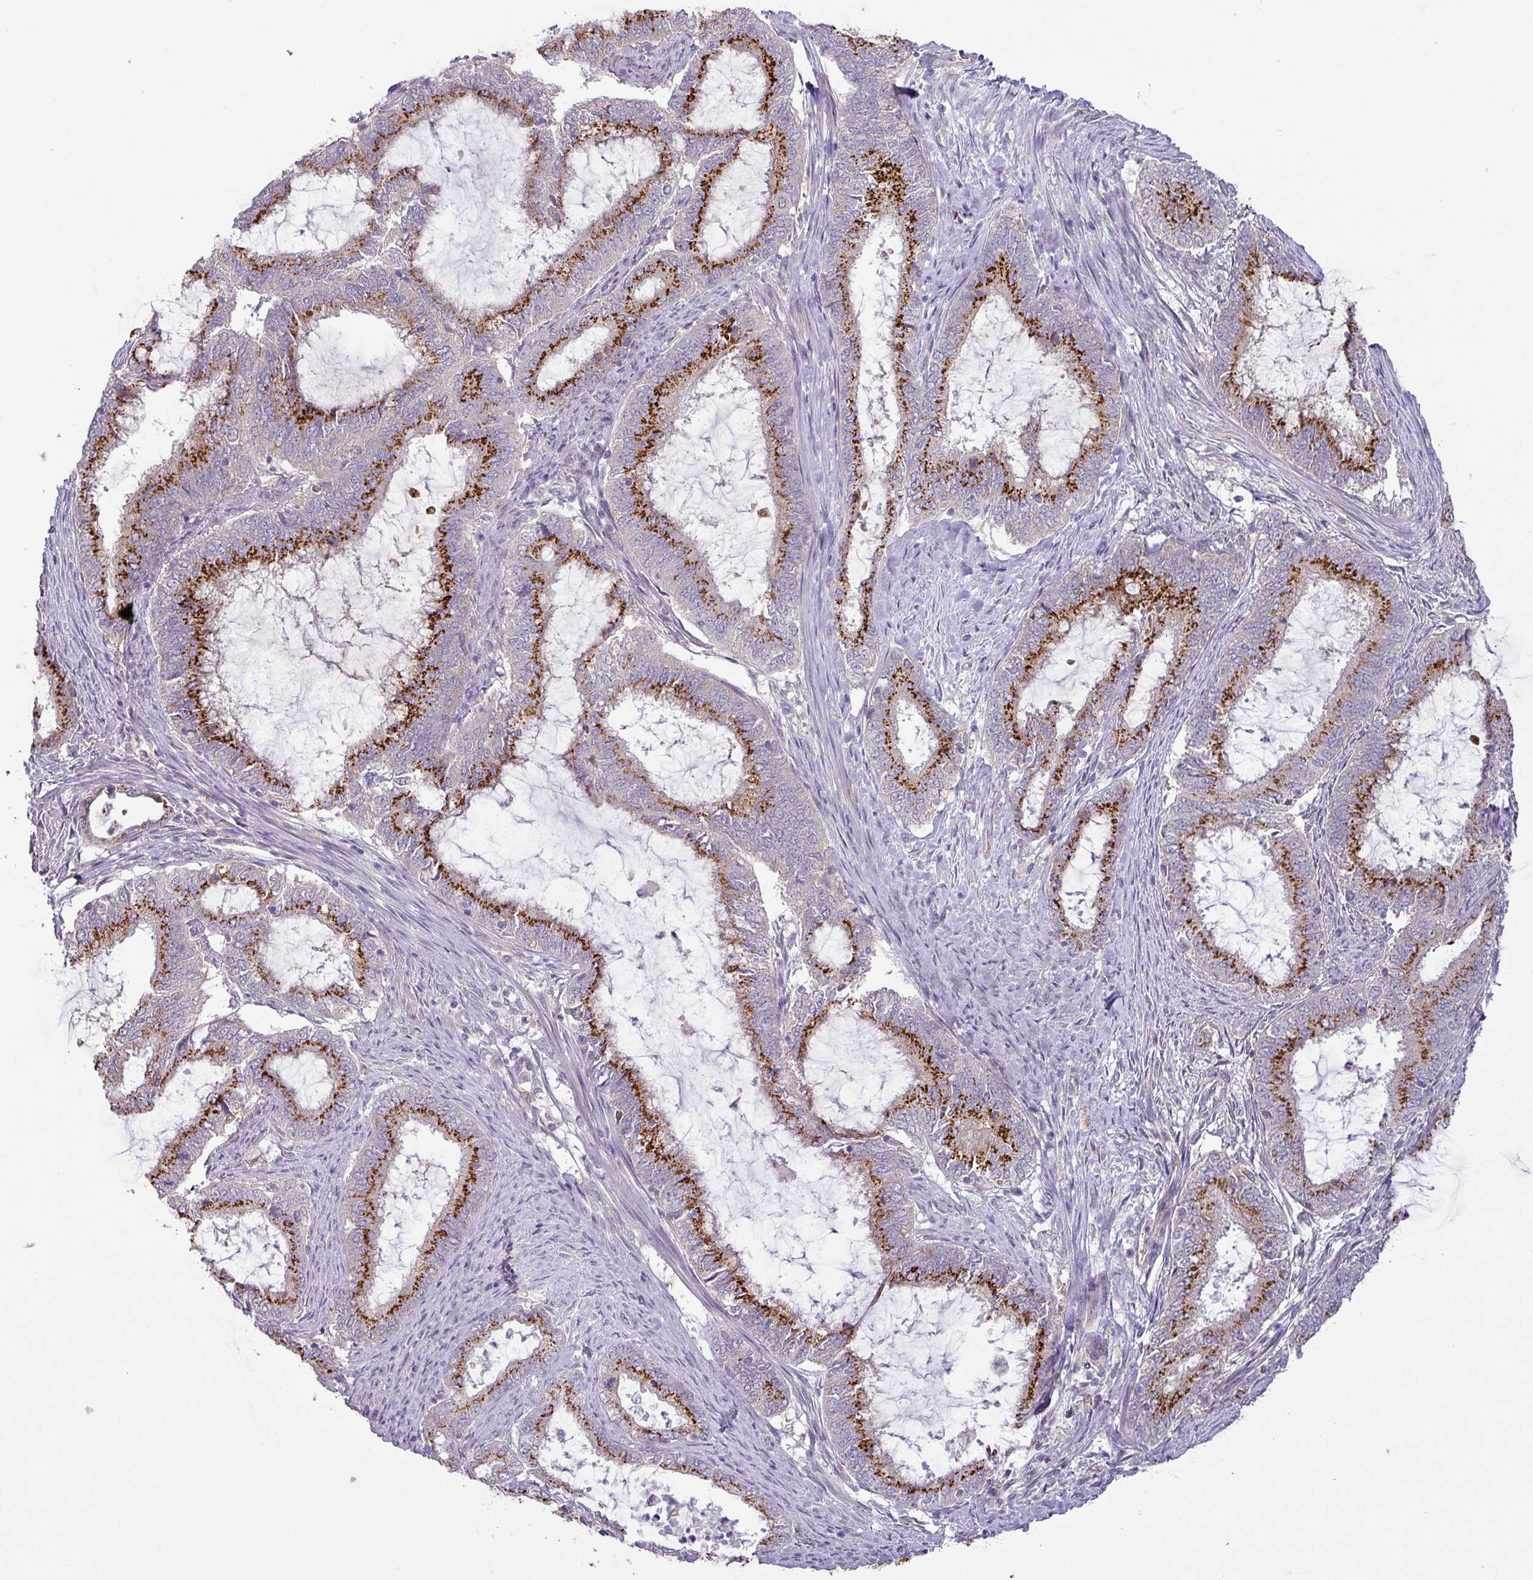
{"staining": {"intensity": "strong", "quantity": ">75%", "location": "cytoplasmic/membranous"}, "tissue": "endometrial cancer", "cell_type": "Tumor cells", "image_type": "cancer", "snomed": [{"axis": "morphology", "description": "Adenocarcinoma, NOS"}, {"axis": "topography", "description": "Endometrium"}], "caption": "The image shows immunohistochemical staining of endometrial cancer. There is strong cytoplasmic/membranous staining is present in approximately >75% of tumor cells. Nuclei are stained in blue.", "gene": "GALNT12", "patient": {"sex": "female", "age": 51}}